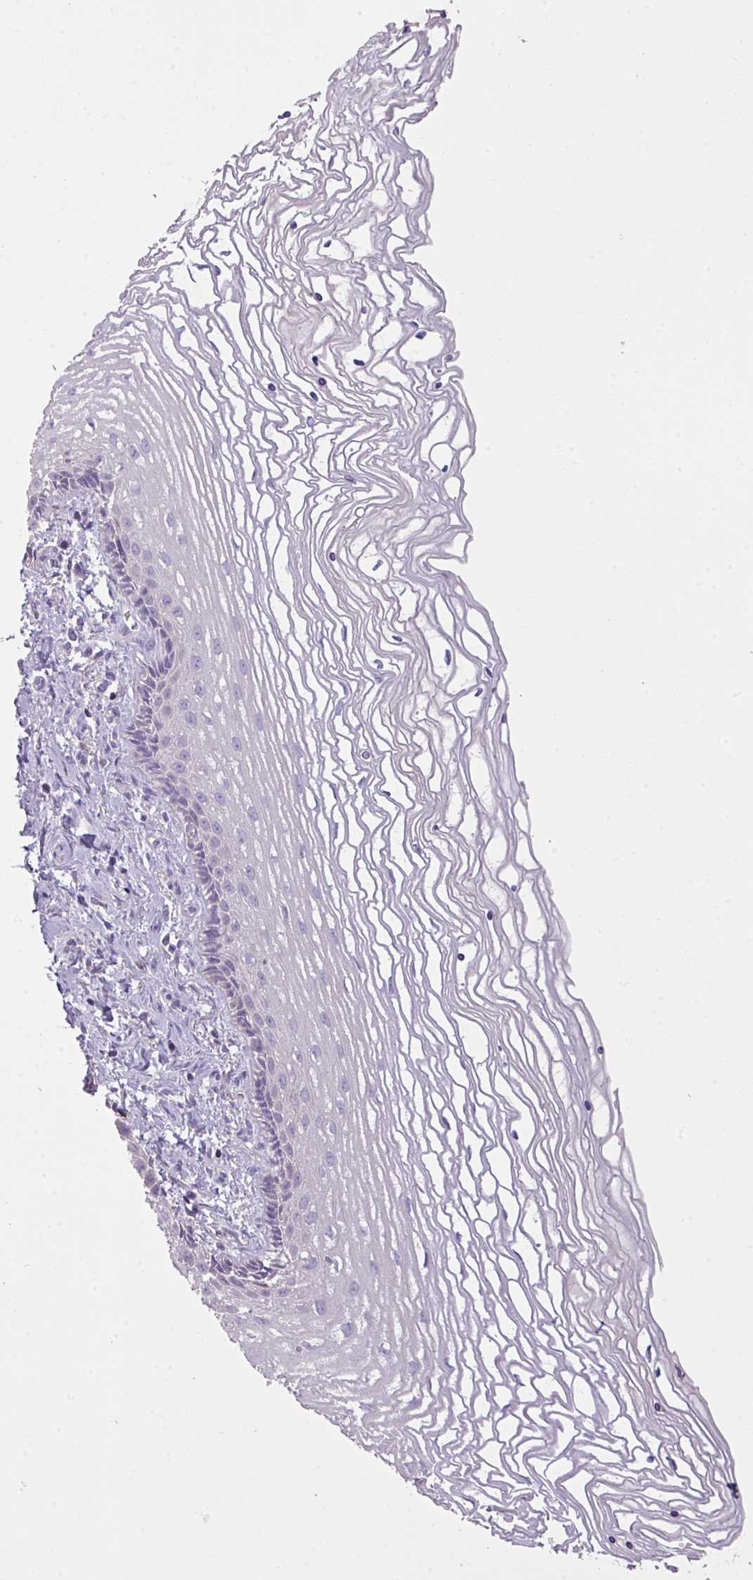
{"staining": {"intensity": "negative", "quantity": "none", "location": "none"}, "tissue": "cervix", "cell_type": "Glandular cells", "image_type": "normal", "snomed": [{"axis": "morphology", "description": "Normal tissue, NOS"}, {"axis": "topography", "description": "Cervix"}], "caption": "Unremarkable cervix was stained to show a protein in brown. There is no significant expression in glandular cells.", "gene": "OR6C6", "patient": {"sex": "female", "age": 47}}